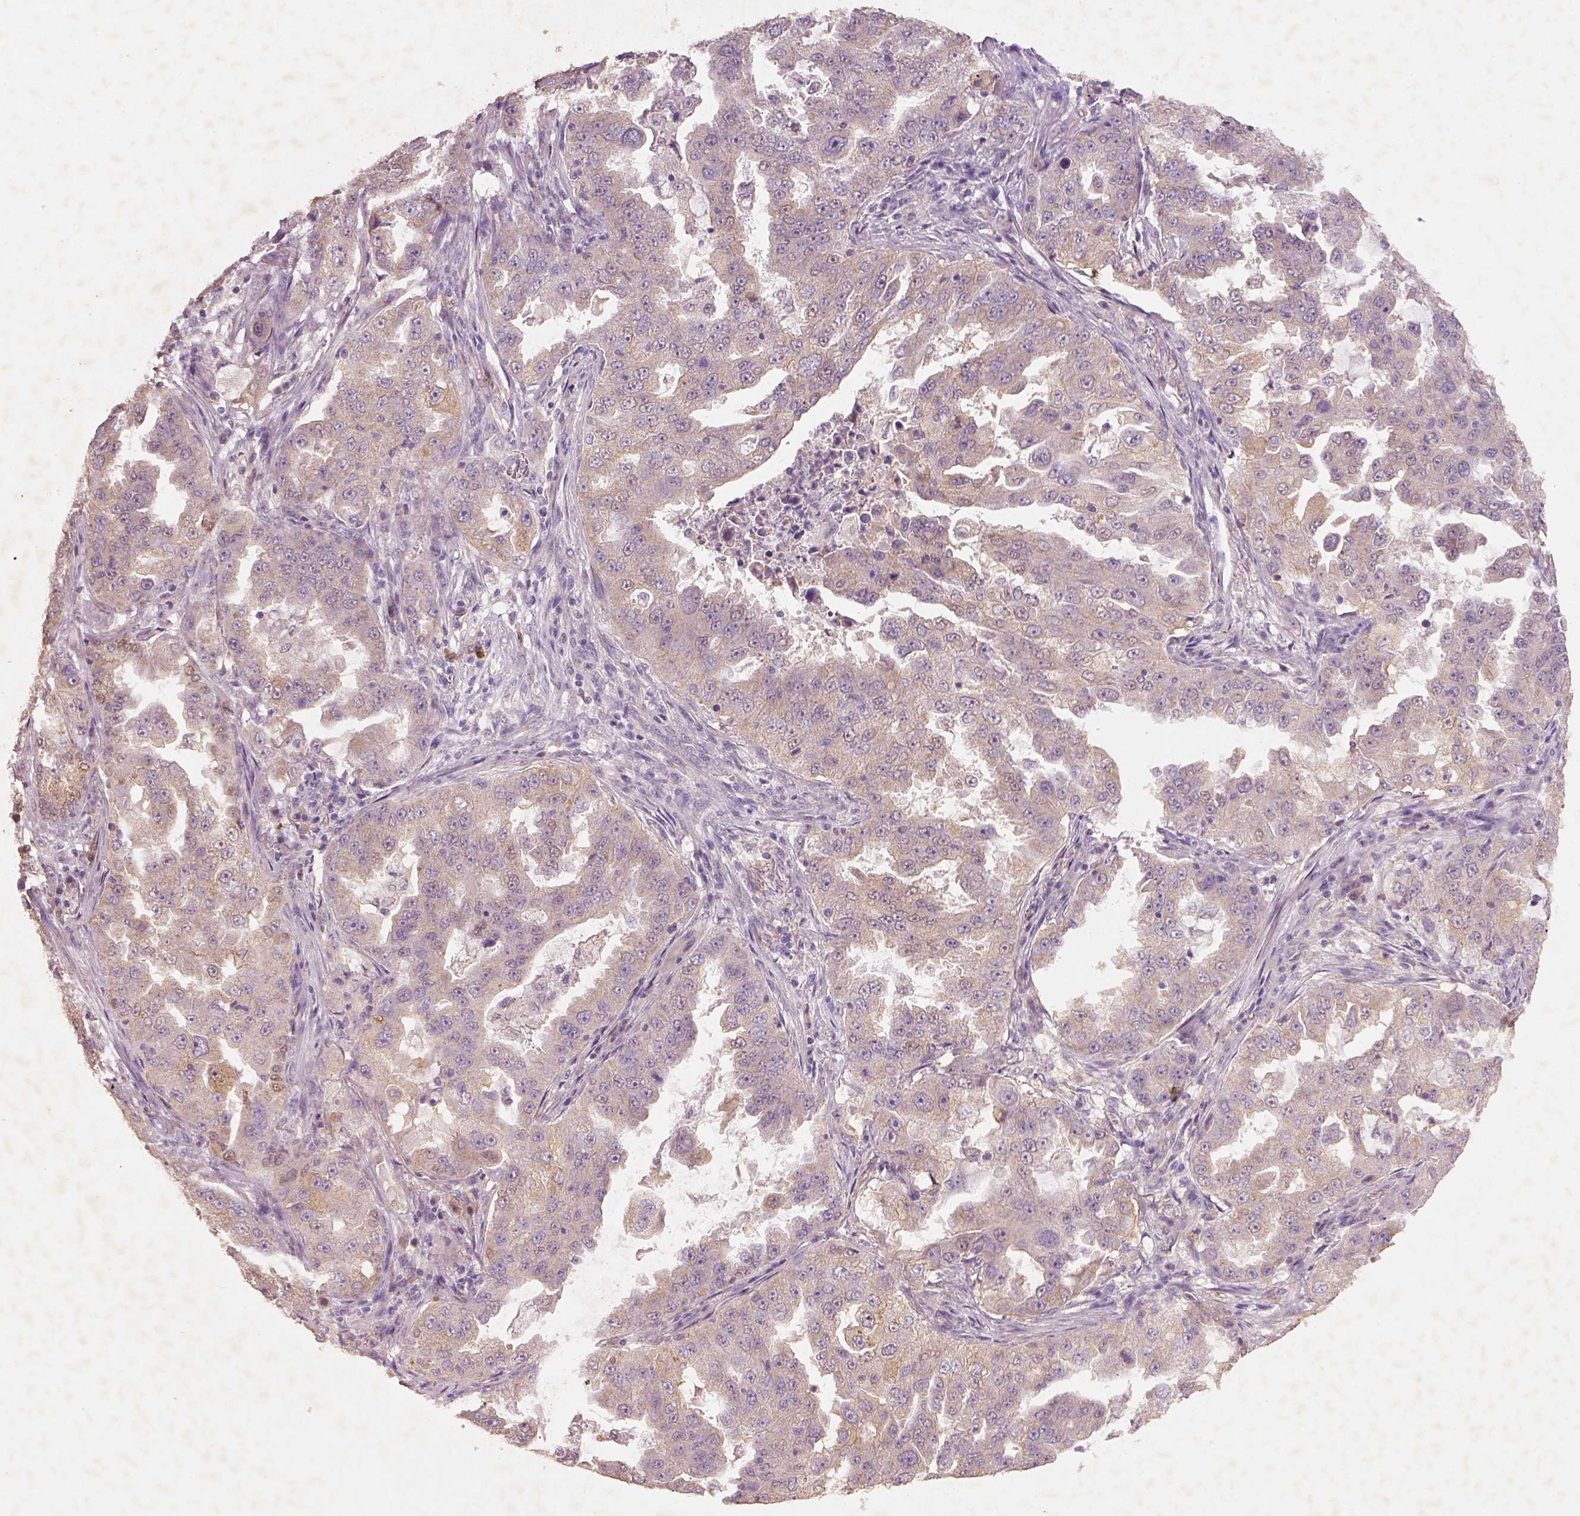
{"staining": {"intensity": "weak", "quantity": ">75%", "location": "cytoplasmic/membranous"}, "tissue": "lung cancer", "cell_type": "Tumor cells", "image_type": "cancer", "snomed": [{"axis": "morphology", "description": "Adenocarcinoma, NOS"}, {"axis": "topography", "description": "Lung"}], "caption": "This micrograph shows immunohistochemistry staining of adenocarcinoma (lung), with low weak cytoplasmic/membranous positivity in about >75% of tumor cells.", "gene": "AP2B1", "patient": {"sex": "female", "age": 61}}